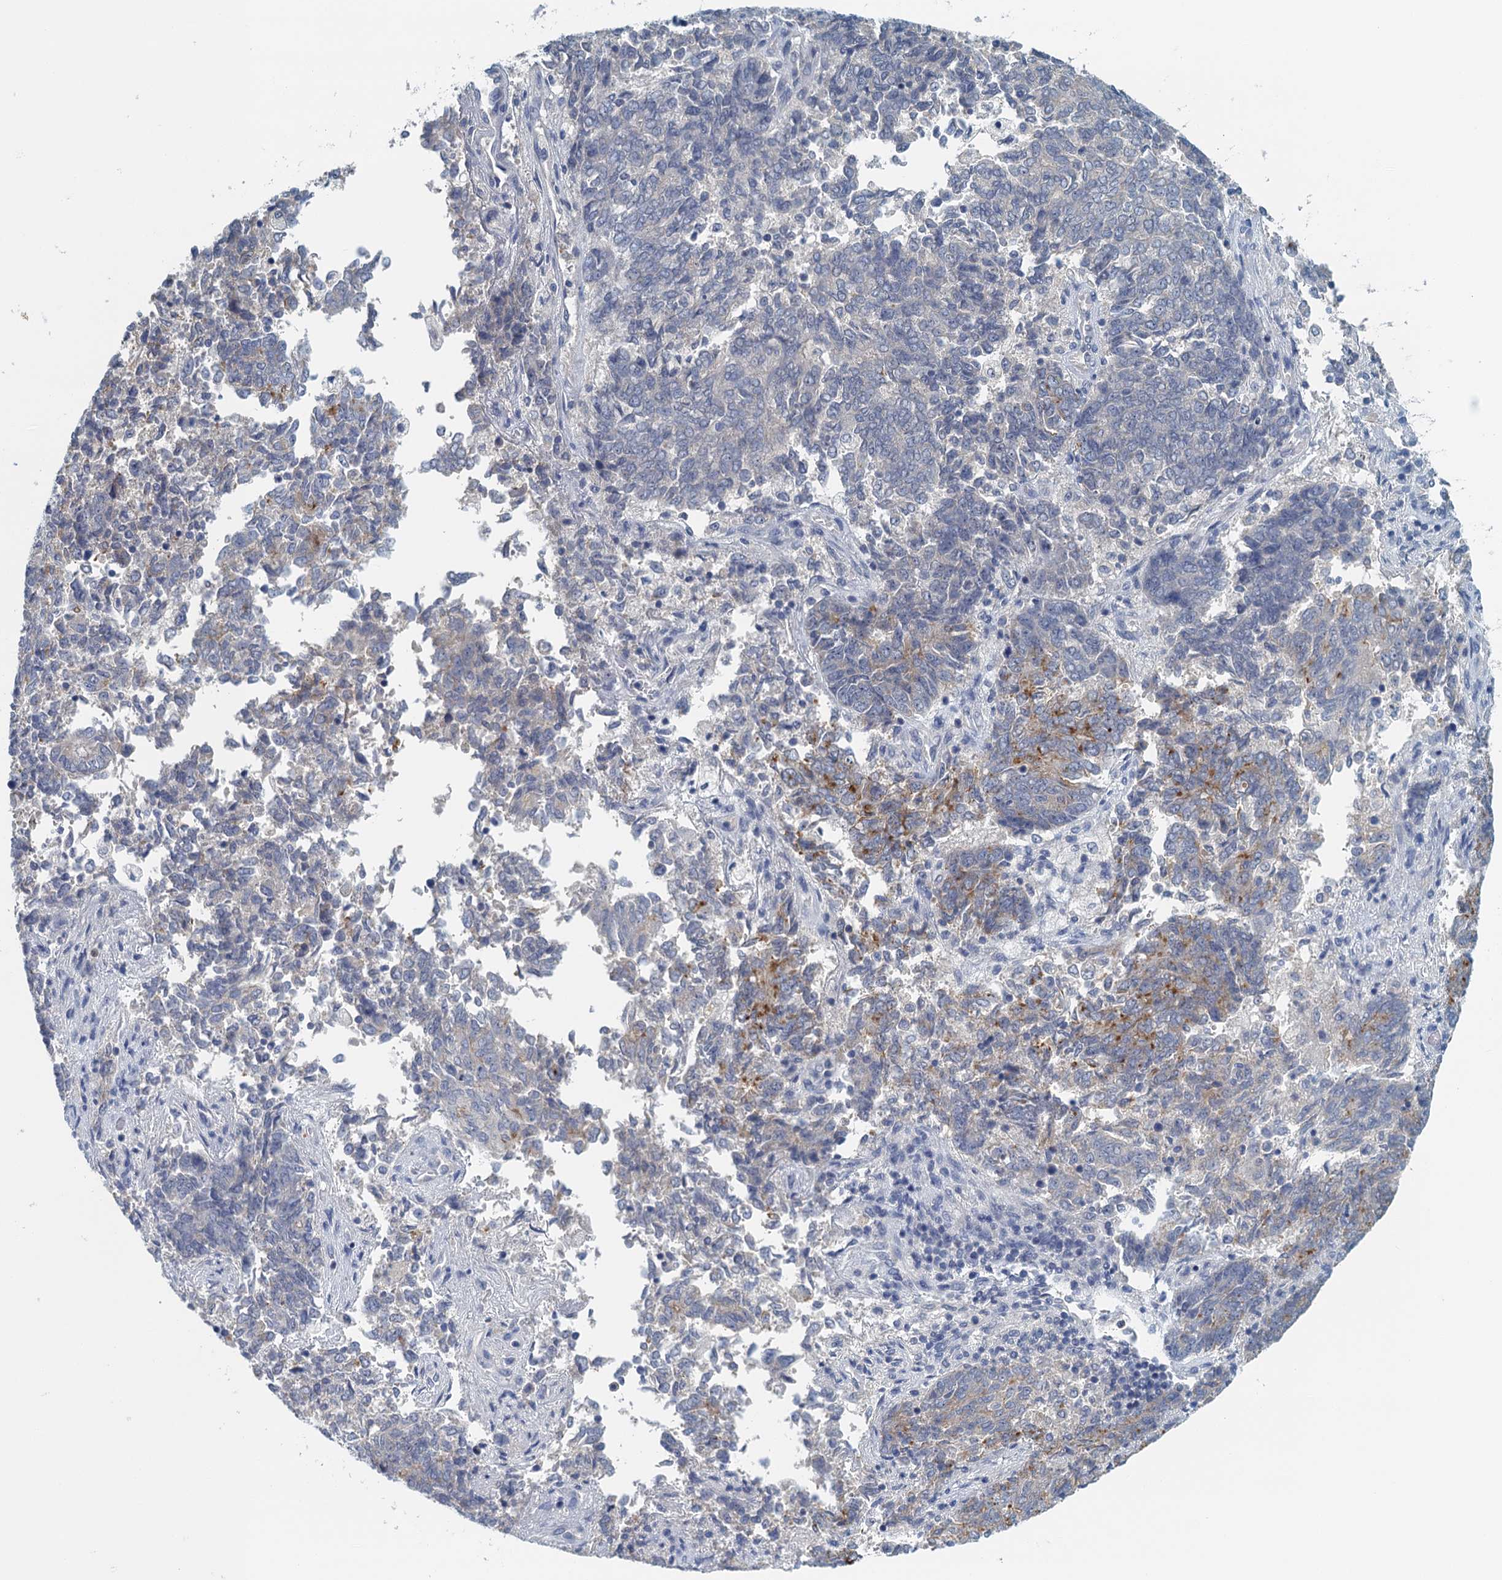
{"staining": {"intensity": "moderate", "quantity": "<25%", "location": "cytoplasmic/membranous"}, "tissue": "endometrial cancer", "cell_type": "Tumor cells", "image_type": "cancer", "snomed": [{"axis": "morphology", "description": "Adenocarcinoma, NOS"}, {"axis": "topography", "description": "Endometrium"}], "caption": "A brown stain shows moderate cytoplasmic/membranous expression of a protein in endometrial adenocarcinoma tumor cells. The protein is shown in brown color, while the nuclei are stained blue.", "gene": "NUBP2", "patient": {"sex": "female", "age": 80}}